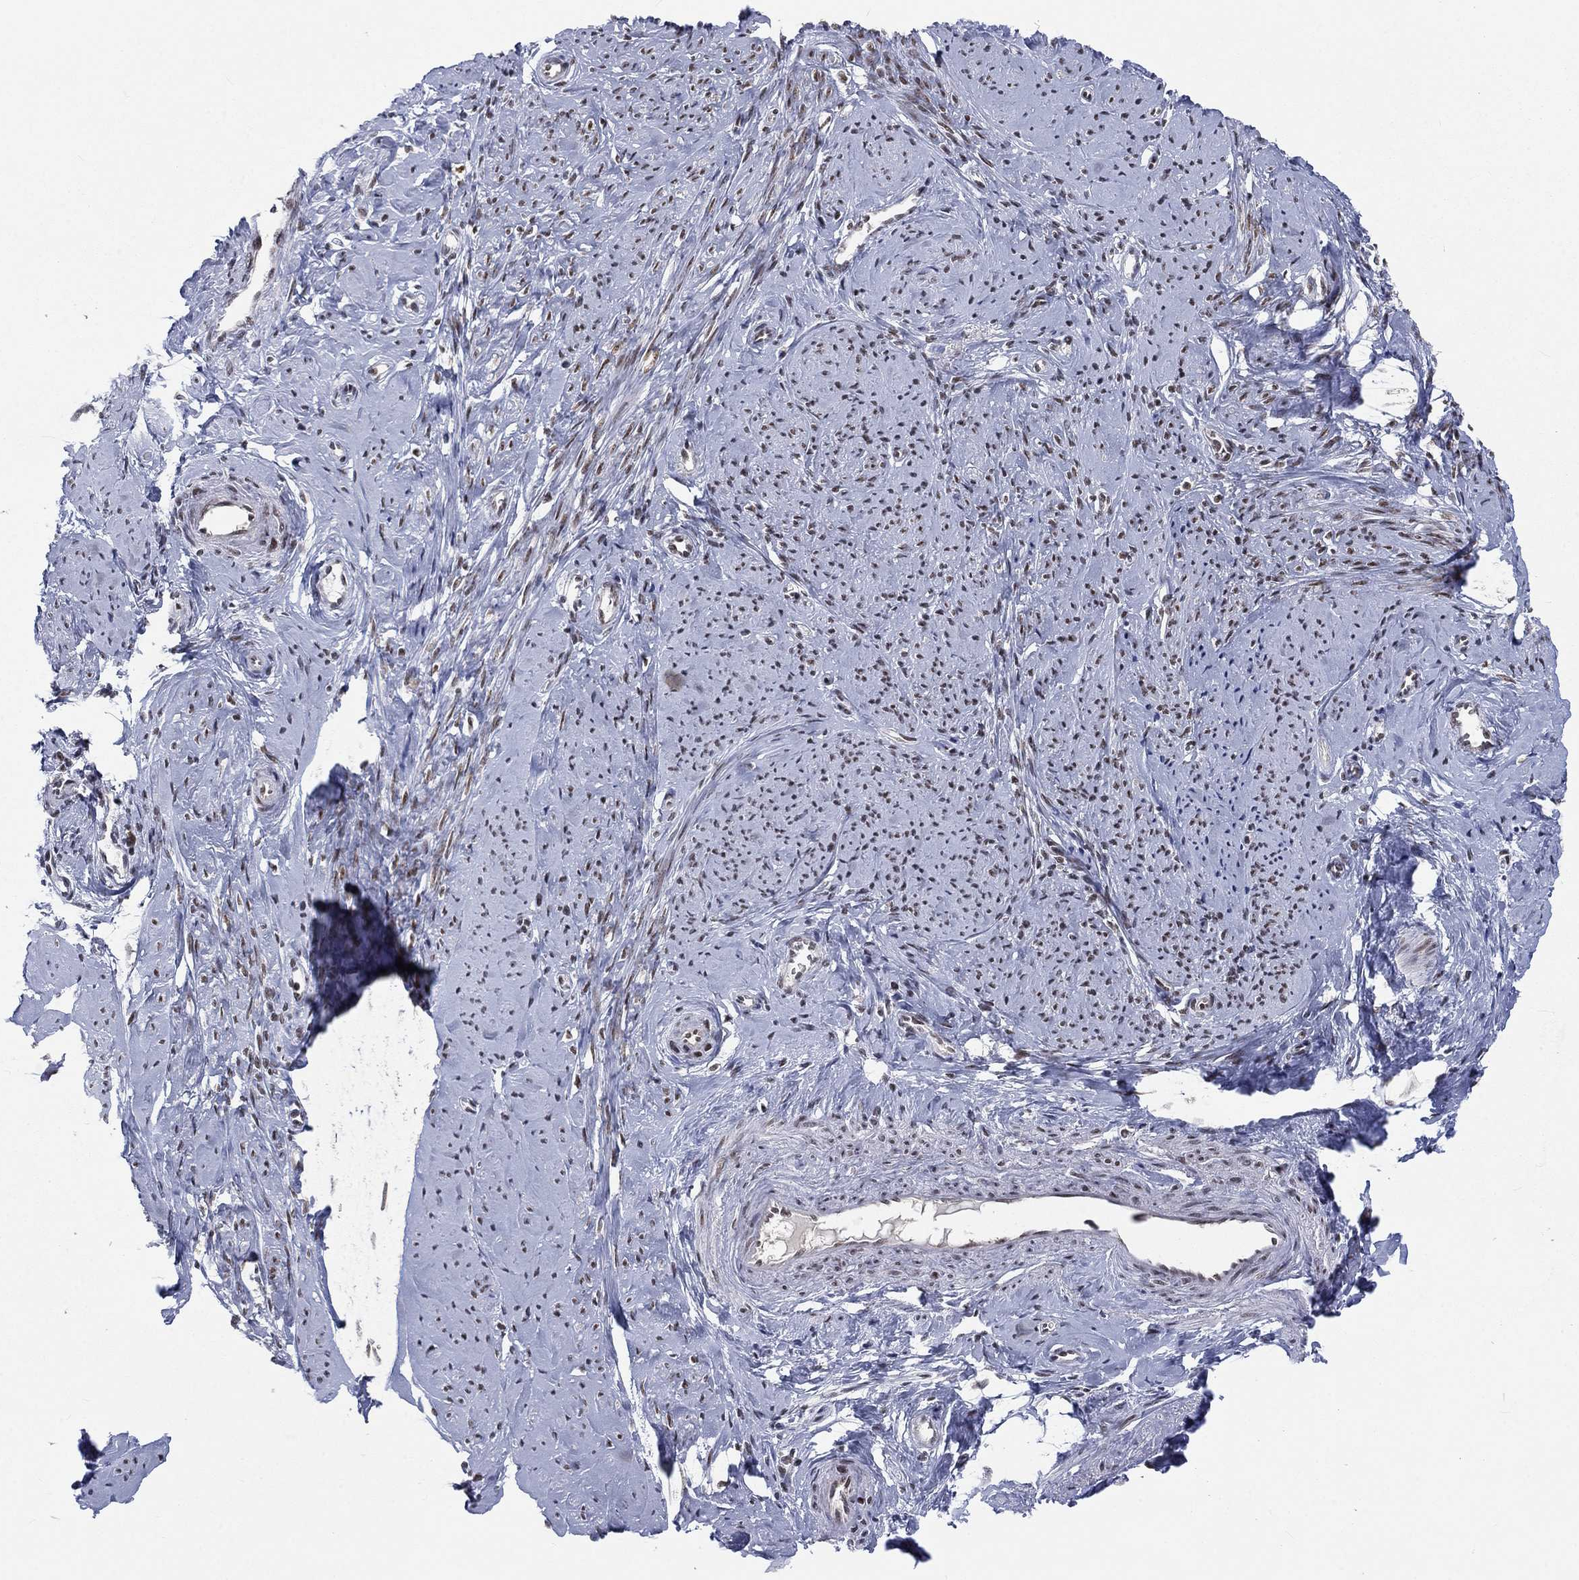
{"staining": {"intensity": "strong", "quantity": "25%-75%", "location": "nuclear"}, "tissue": "smooth muscle", "cell_type": "Smooth muscle cells", "image_type": "normal", "snomed": [{"axis": "morphology", "description": "Normal tissue, NOS"}, {"axis": "topography", "description": "Smooth muscle"}], "caption": "Protein expression analysis of normal human smooth muscle reveals strong nuclear positivity in about 25%-75% of smooth muscle cells.", "gene": "FYTTD1", "patient": {"sex": "female", "age": 48}}